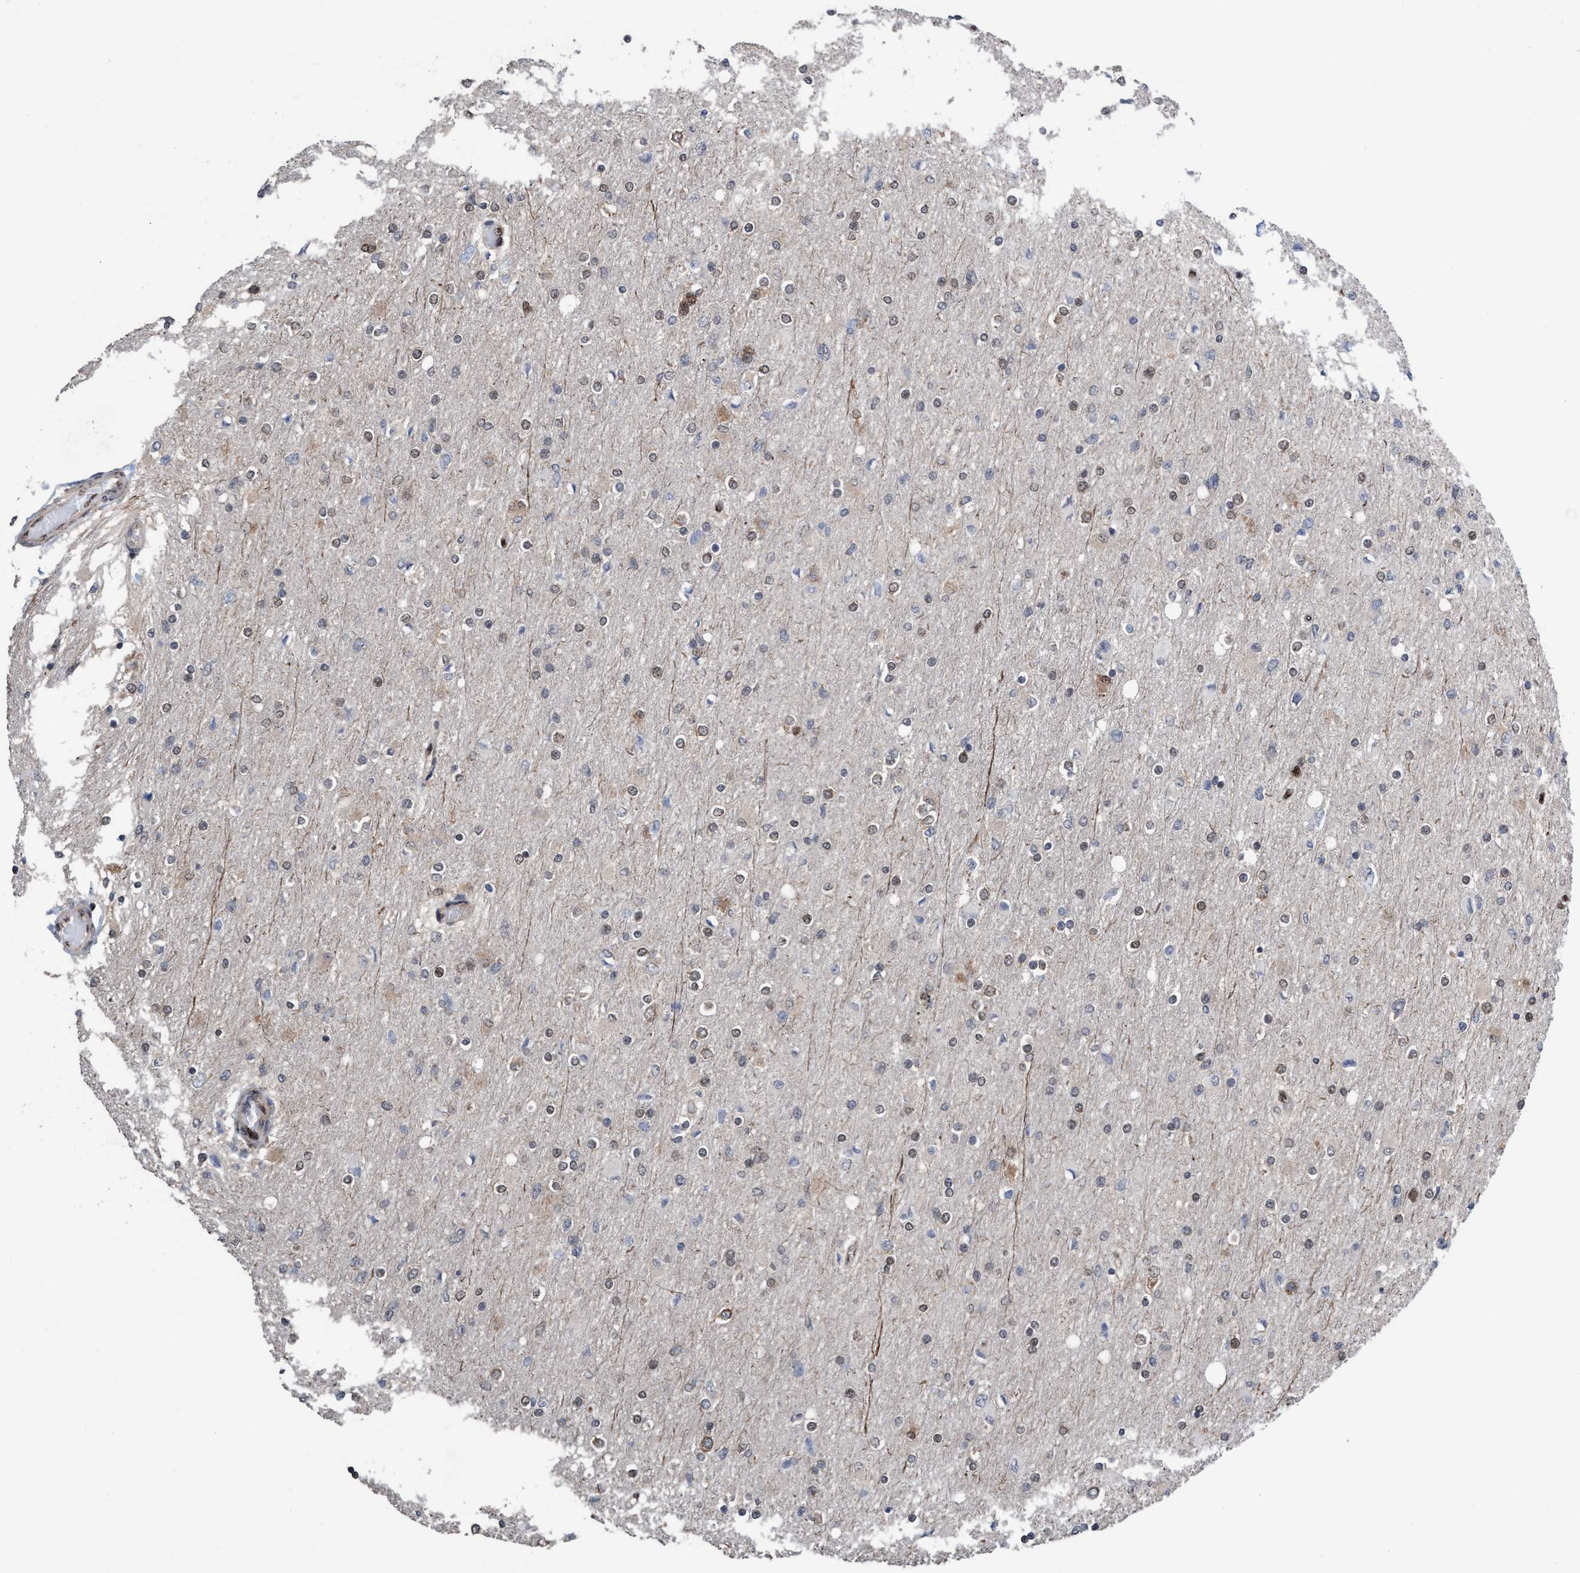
{"staining": {"intensity": "weak", "quantity": "25%-75%", "location": "nuclear"}, "tissue": "glioma", "cell_type": "Tumor cells", "image_type": "cancer", "snomed": [{"axis": "morphology", "description": "Glioma, malignant, High grade"}, {"axis": "topography", "description": "Cerebral cortex"}], "caption": "Weak nuclear expression is present in approximately 25%-75% of tumor cells in glioma.", "gene": "METAP2", "patient": {"sex": "female", "age": 36}}